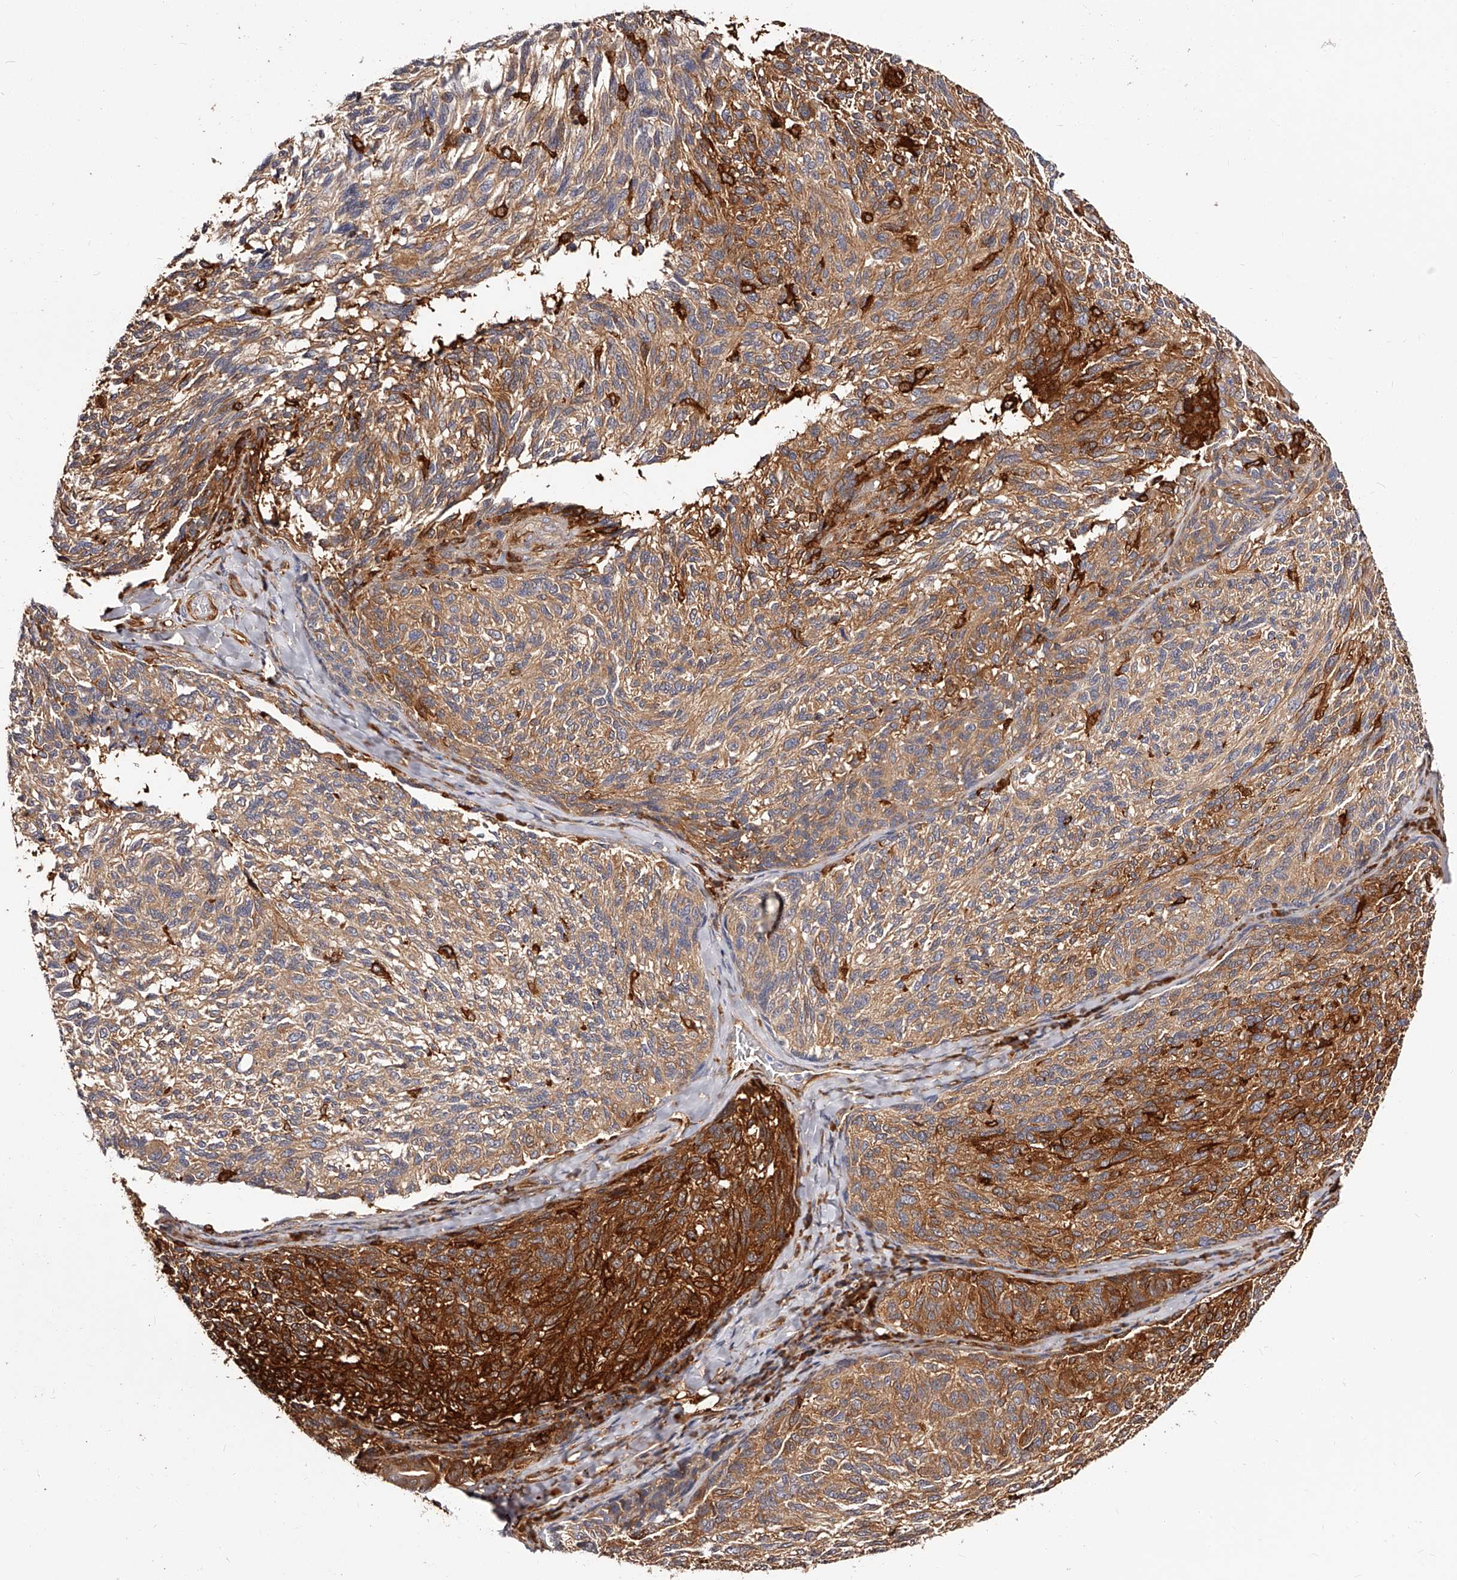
{"staining": {"intensity": "moderate", "quantity": ">75%", "location": "cytoplasmic/membranous"}, "tissue": "melanoma", "cell_type": "Tumor cells", "image_type": "cancer", "snomed": [{"axis": "morphology", "description": "Malignant melanoma, NOS"}, {"axis": "topography", "description": "Skin"}], "caption": "Immunohistochemical staining of human malignant melanoma demonstrates moderate cytoplasmic/membranous protein positivity in about >75% of tumor cells.", "gene": "LAP3", "patient": {"sex": "female", "age": 73}}